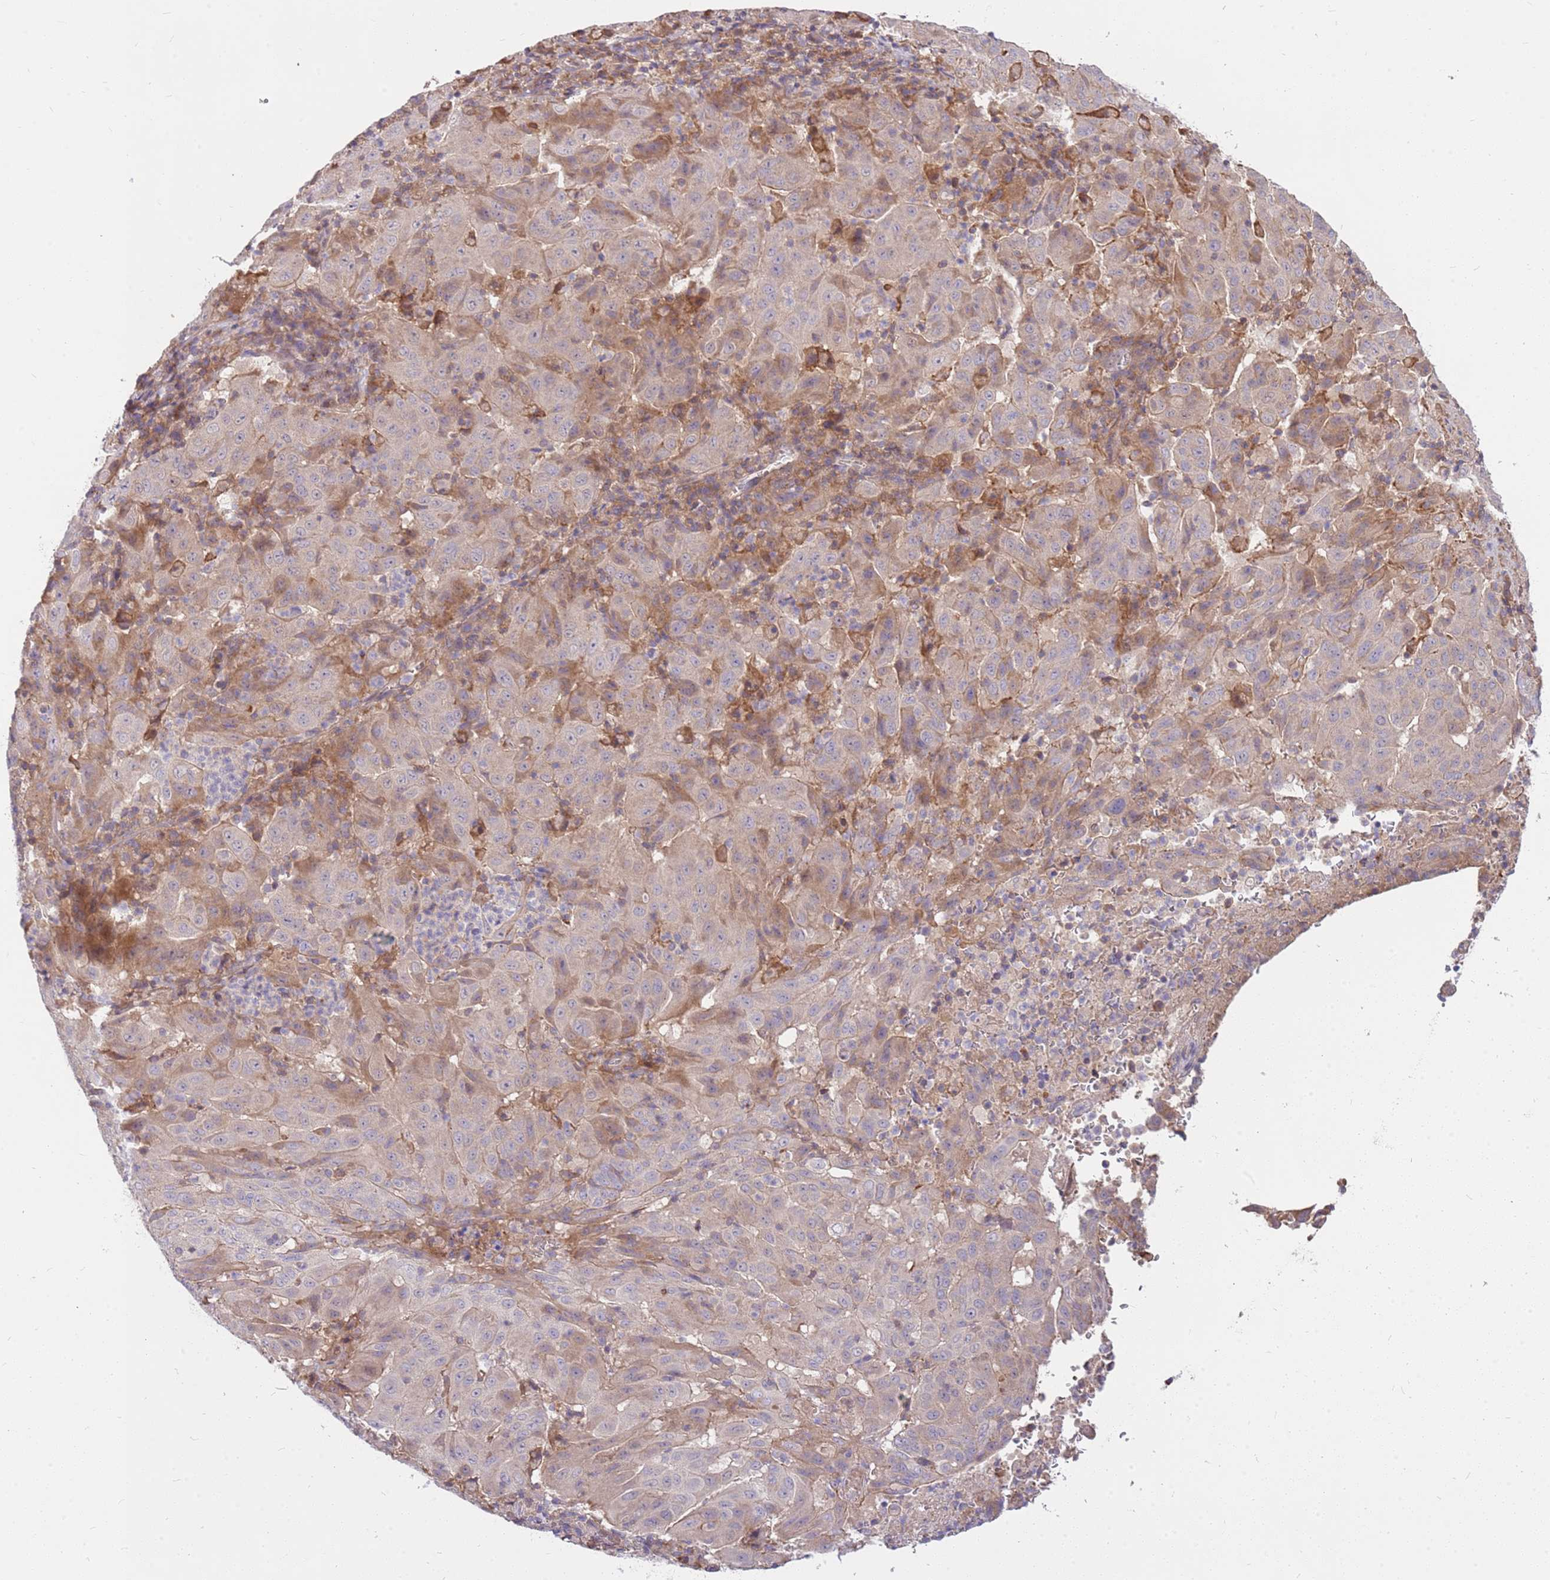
{"staining": {"intensity": "weak", "quantity": "25%-75%", "location": "cytoplasmic/membranous"}, "tissue": "pancreatic cancer", "cell_type": "Tumor cells", "image_type": "cancer", "snomed": [{"axis": "morphology", "description": "Adenocarcinoma, NOS"}, {"axis": "topography", "description": "Pancreas"}], "caption": "The photomicrograph demonstrates staining of pancreatic cancer (adenocarcinoma), revealing weak cytoplasmic/membranous protein expression (brown color) within tumor cells.", "gene": "MVD", "patient": {"sex": "male", "age": 63}}